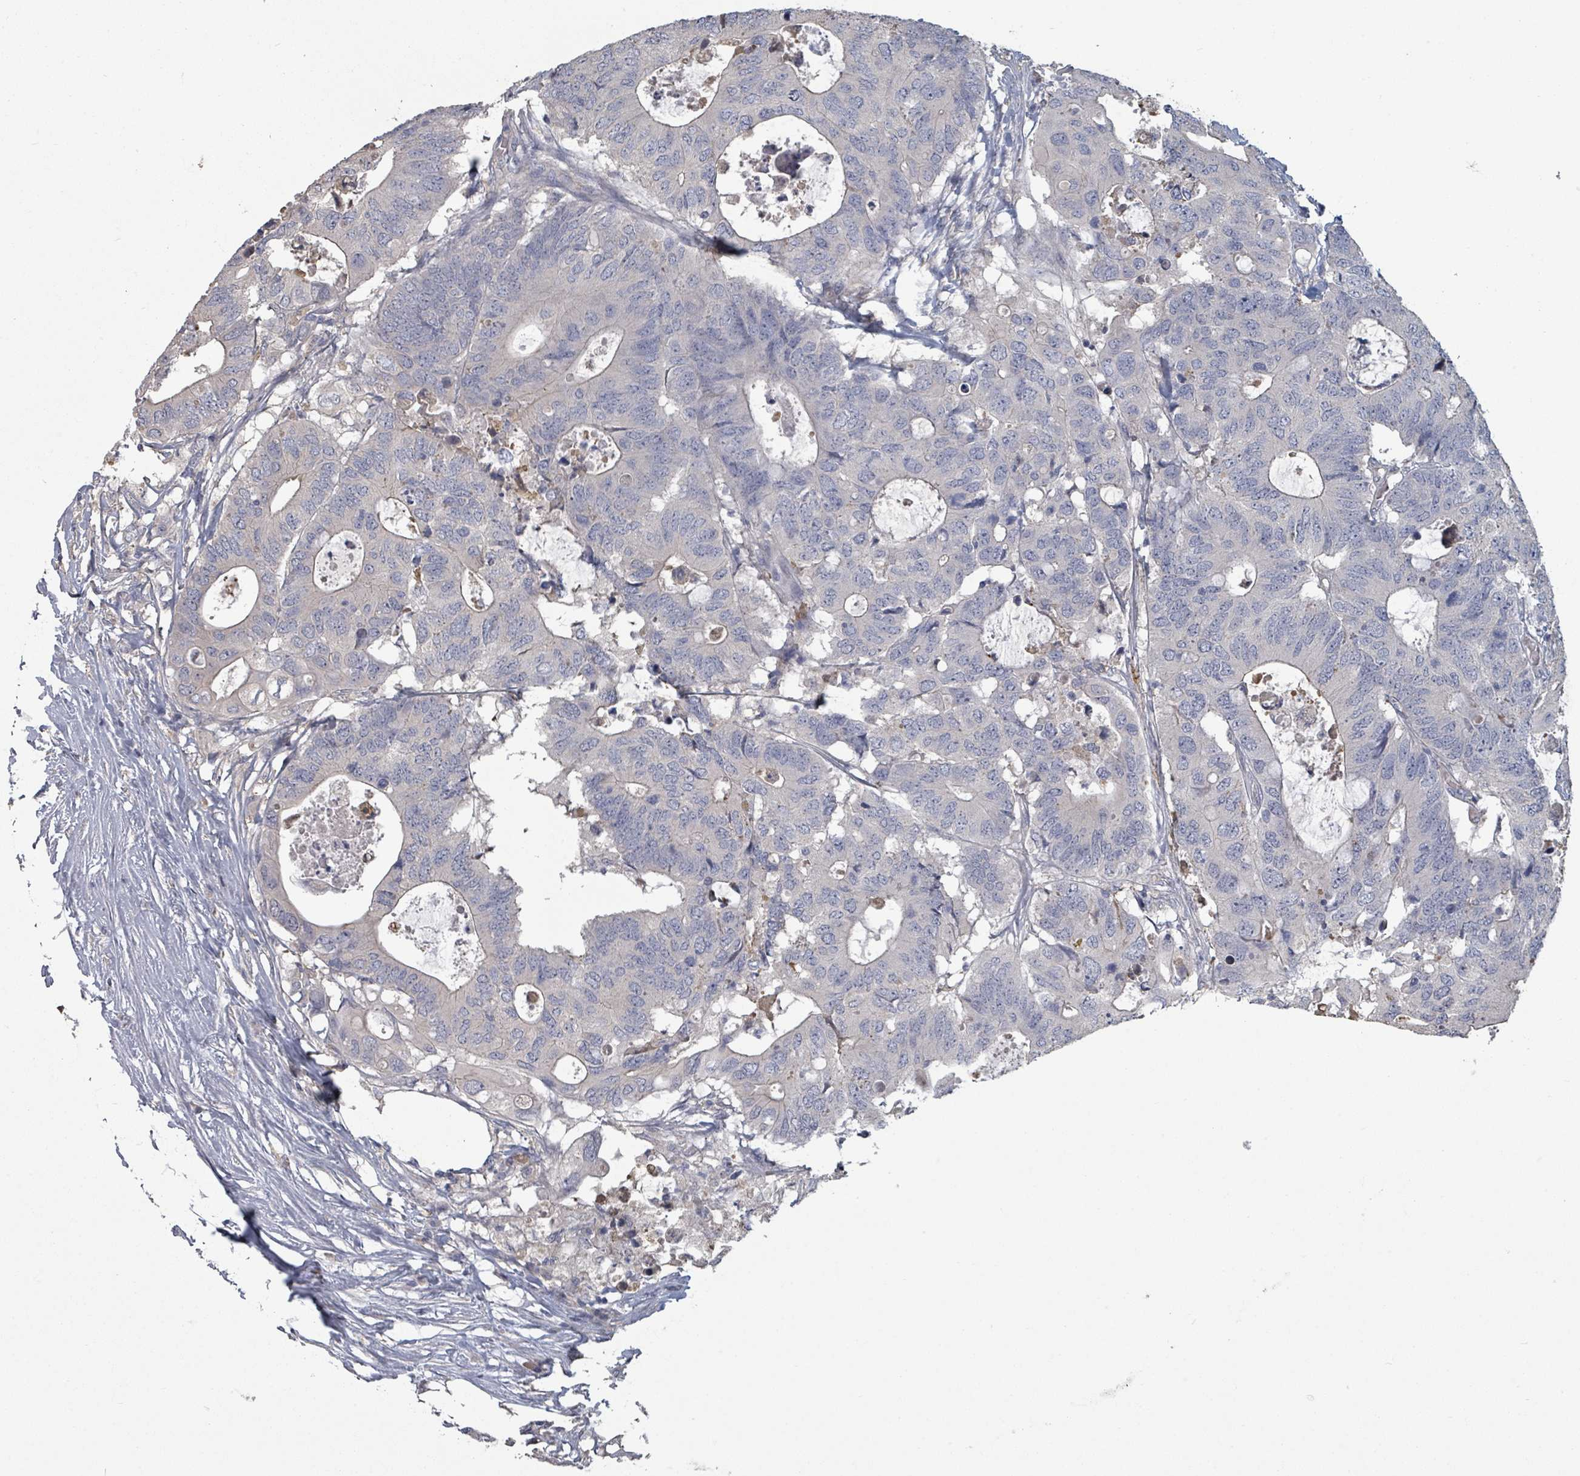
{"staining": {"intensity": "negative", "quantity": "none", "location": "none"}, "tissue": "colorectal cancer", "cell_type": "Tumor cells", "image_type": "cancer", "snomed": [{"axis": "morphology", "description": "Adenocarcinoma, NOS"}, {"axis": "topography", "description": "Colon"}], "caption": "An image of human colorectal cancer is negative for staining in tumor cells.", "gene": "PLAUR", "patient": {"sex": "male", "age": 71}}